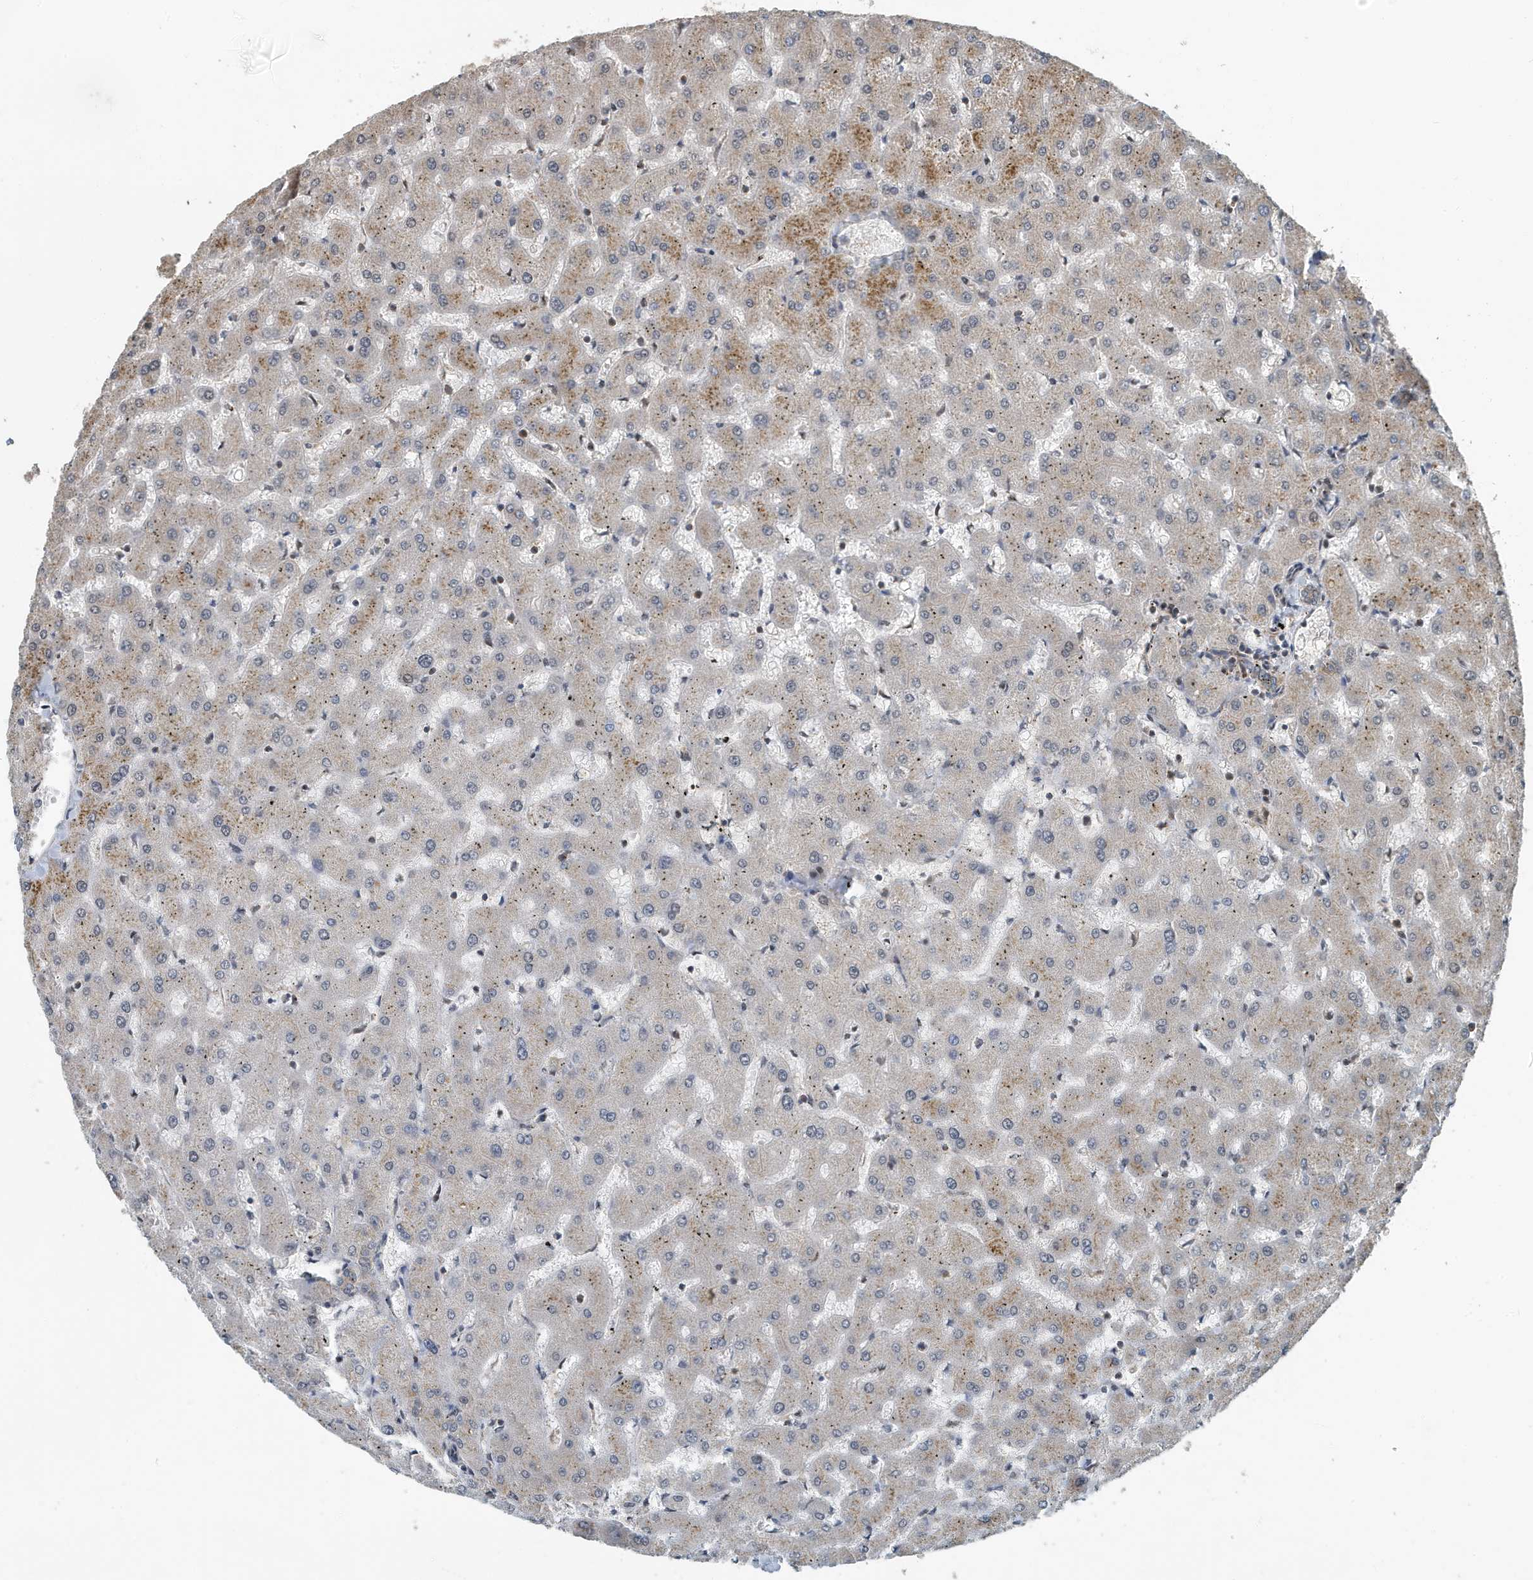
{"staining": {"intensity": "weak", "quantity": "25%-75%", "location": "cytoplasmic/membranous"}, "tissue": "liver", "cell_type": "Cholangiocytes", "image_type": "normal", "snomed": [{"axis": "morphology", "description": "Normal tissue, NOS"}, {"axis": "topography", "description": "Liver"}], "caption": "Normal liver demonstrates weak cytoplasmic/membranous staining in about 25%-75% of cholangiocytes, visualized by immunohistochemistry. (DAB (3,3'-diaminobenzidine) = brown stain, brightfield microscopy at high magnification).", "gene": "KIF15", "patient": {"sex": "female", "age": 63}}